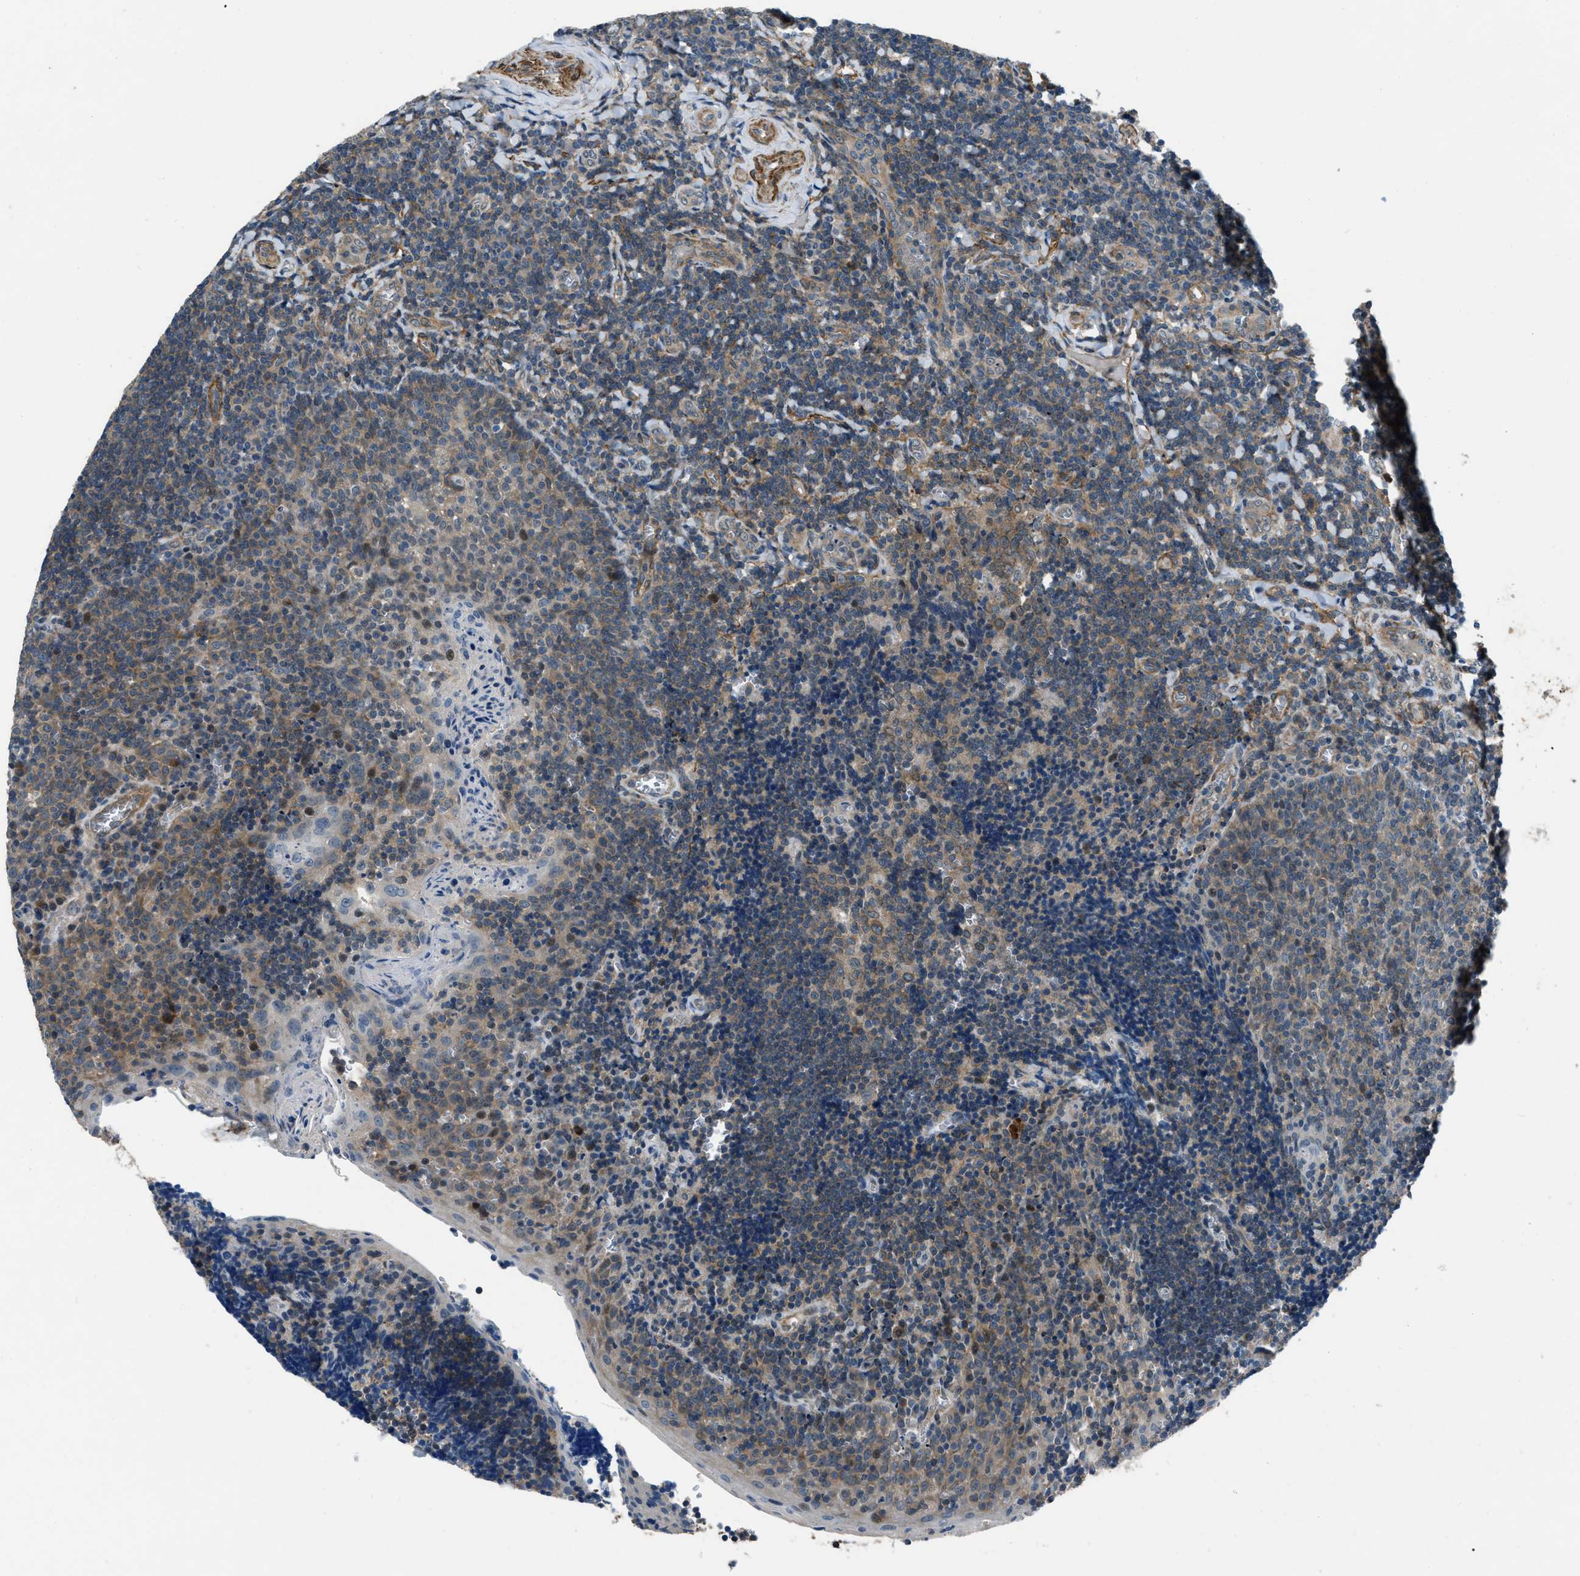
{"staining": {"intensity": "moderate", "quantity": ">75%", "location": "cytoplasmic/membranous"}, "tissue": "tonsil", "cell_type": "Germinal center cells", "image_type": "normal", "snomed": [{"axis": "morphology", "description": "Normal tissue, NOS"}, {"axis": "morphology", "description": "Inflammation, NOS"}, {"axis": "topography", "description": "Tonsil"}], "caption": "Human tonsil stained with a brown dye displays moderate cytoplasmic/membranous positive expression in about >75% of germinal center cells.", "gene": "NUDCD3", "patient": {"sex": "female", "age": 31}}